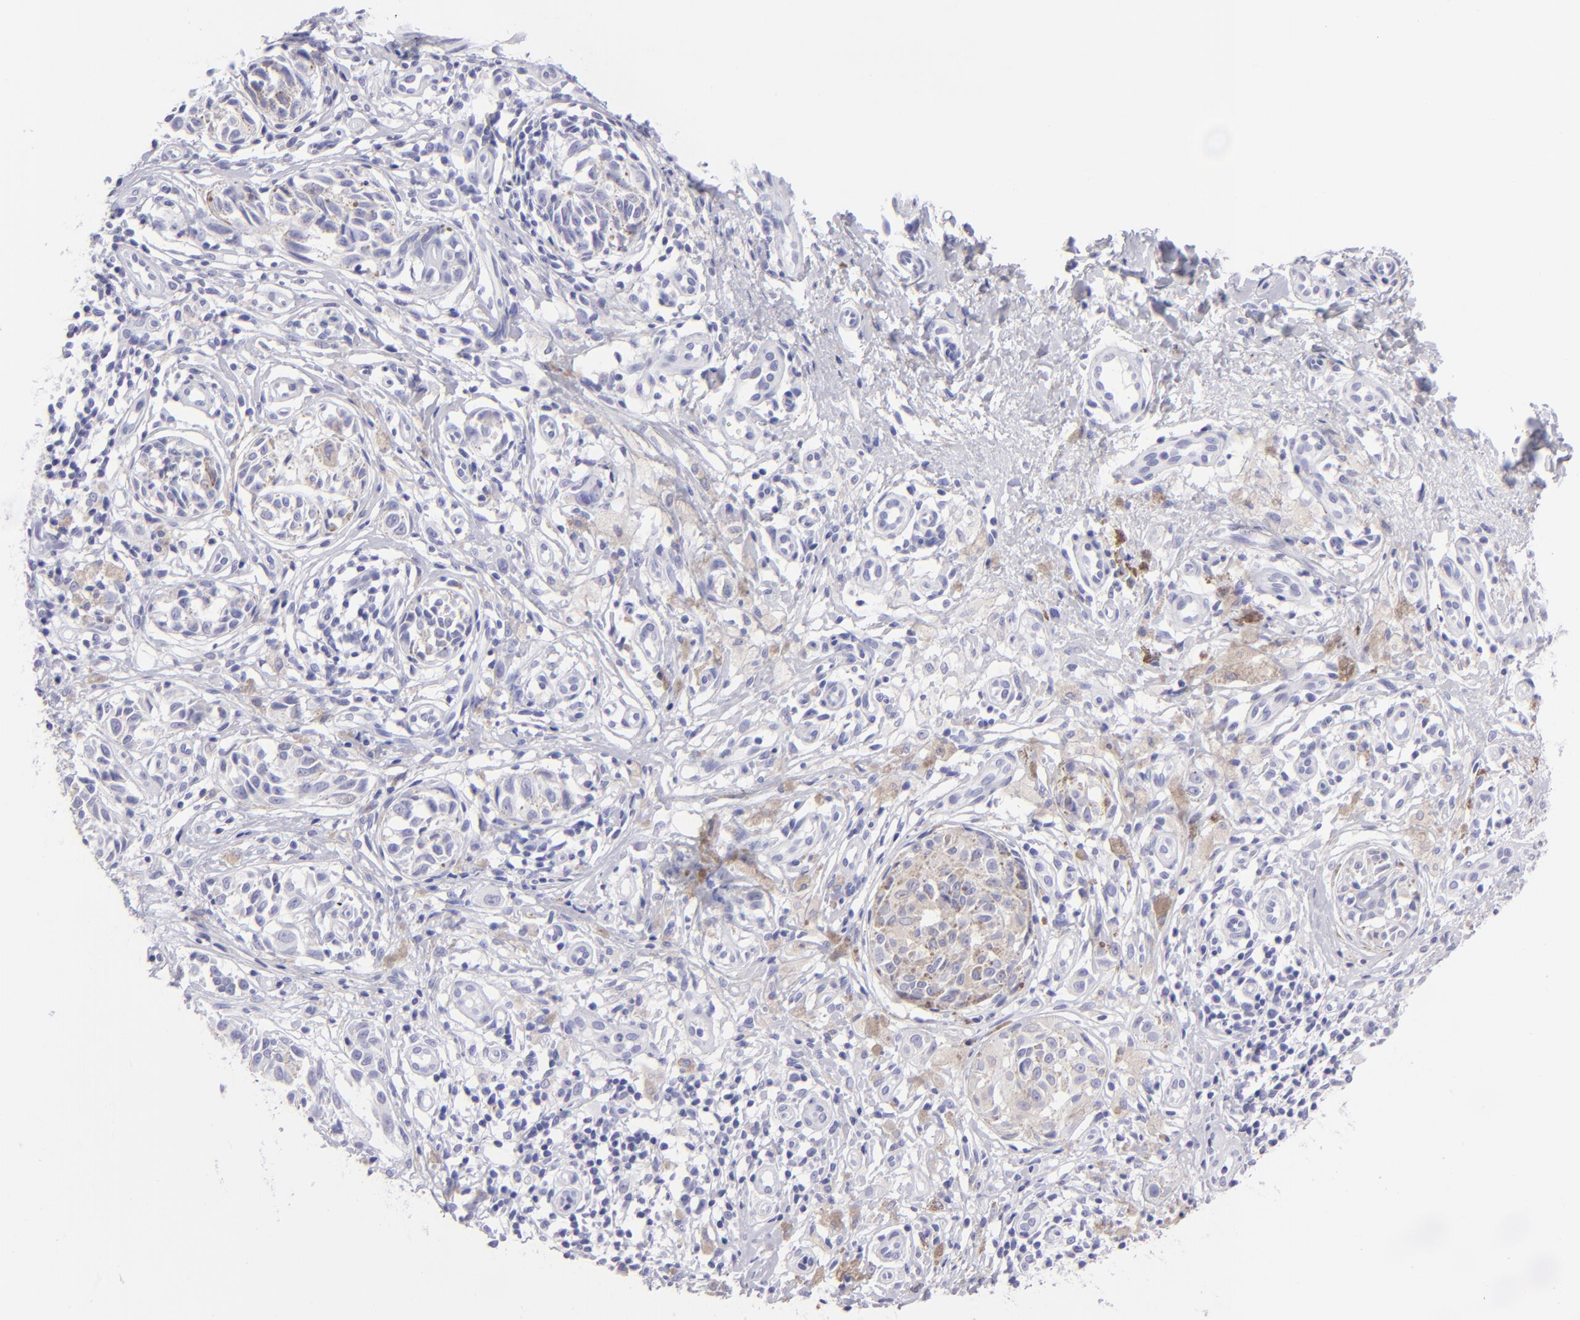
{"staining": {"intensity": "negative", "quantity": "none", "location": "none"}, "tissue": "melanoma", "cell_type": "Tumor cells", "image_type": "cancer", "snomed": [{"axis": "morphology", "description": "Malignant melanoma, NOS"}, {"axis": "topography", "description": "Skin"}], "caption": "This is a micrograph of IHC staining of melanoma, which shows no positivity in tumor cells. (DAB (3,3'-diaminobenzidine) IHC, high magnification).", "gene": "SLC1A3", "patient": {"sex": "male", "age": 67}}